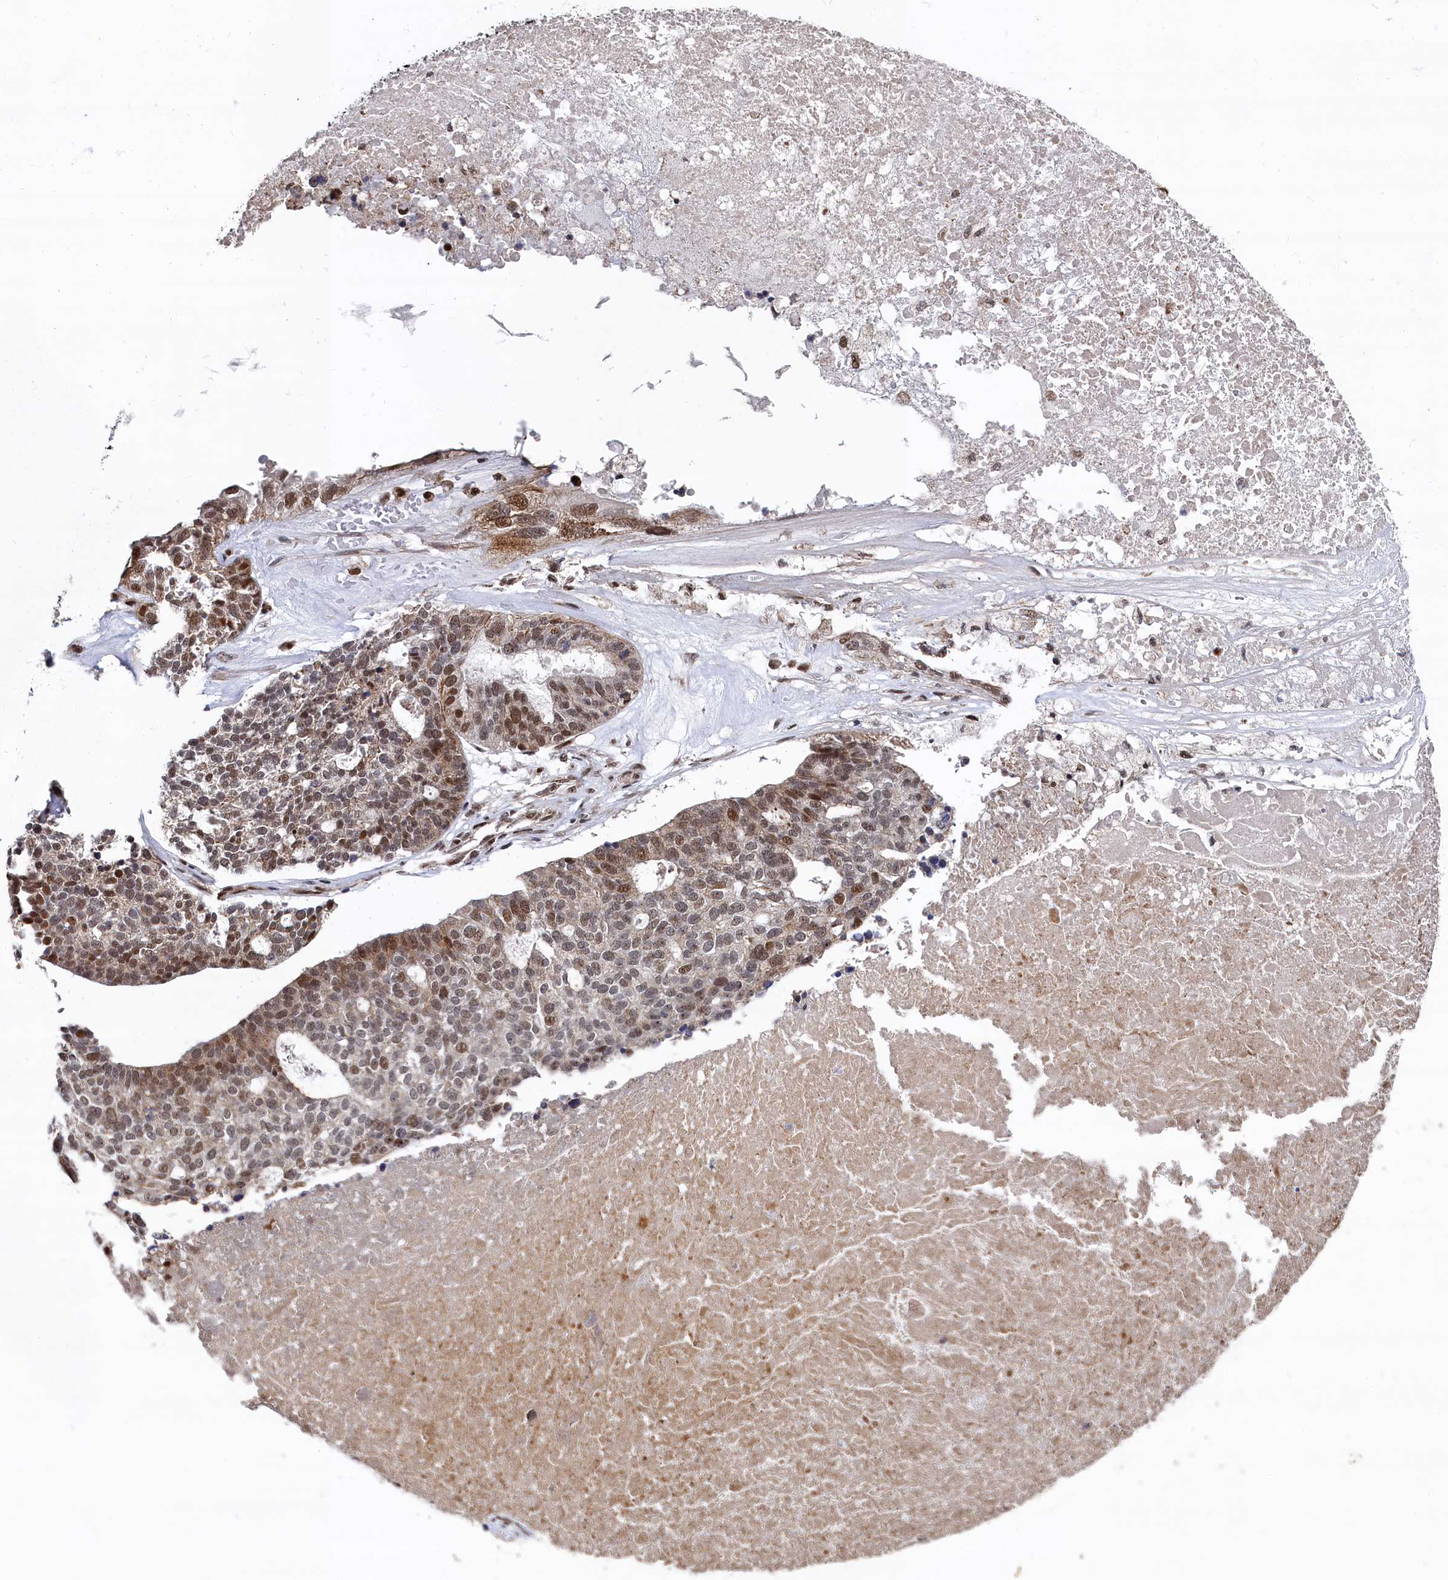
{"staining": {"intensity": "moderate", "quantity": ">75%", "location": "cytoplasmic/membranous,nuclear"}, "tissue": "ovarian cancer", "cell_type": "Tumor cells", "image_type": "cancer", "snomed": [{"axis": "morphology", "description": "Cystadenocarcinoma, serous, NOS"}, {"axis": "topography", "description": "Ovary"}], "caption": "Human ovarian cancer stained with a brown dye displays moderate cytoplasmic/membranous and nuclear positive expression in approximately >75% of tumor cells.", "gene": "BUB3", "patient": {"sex": "female", "age": 59}}